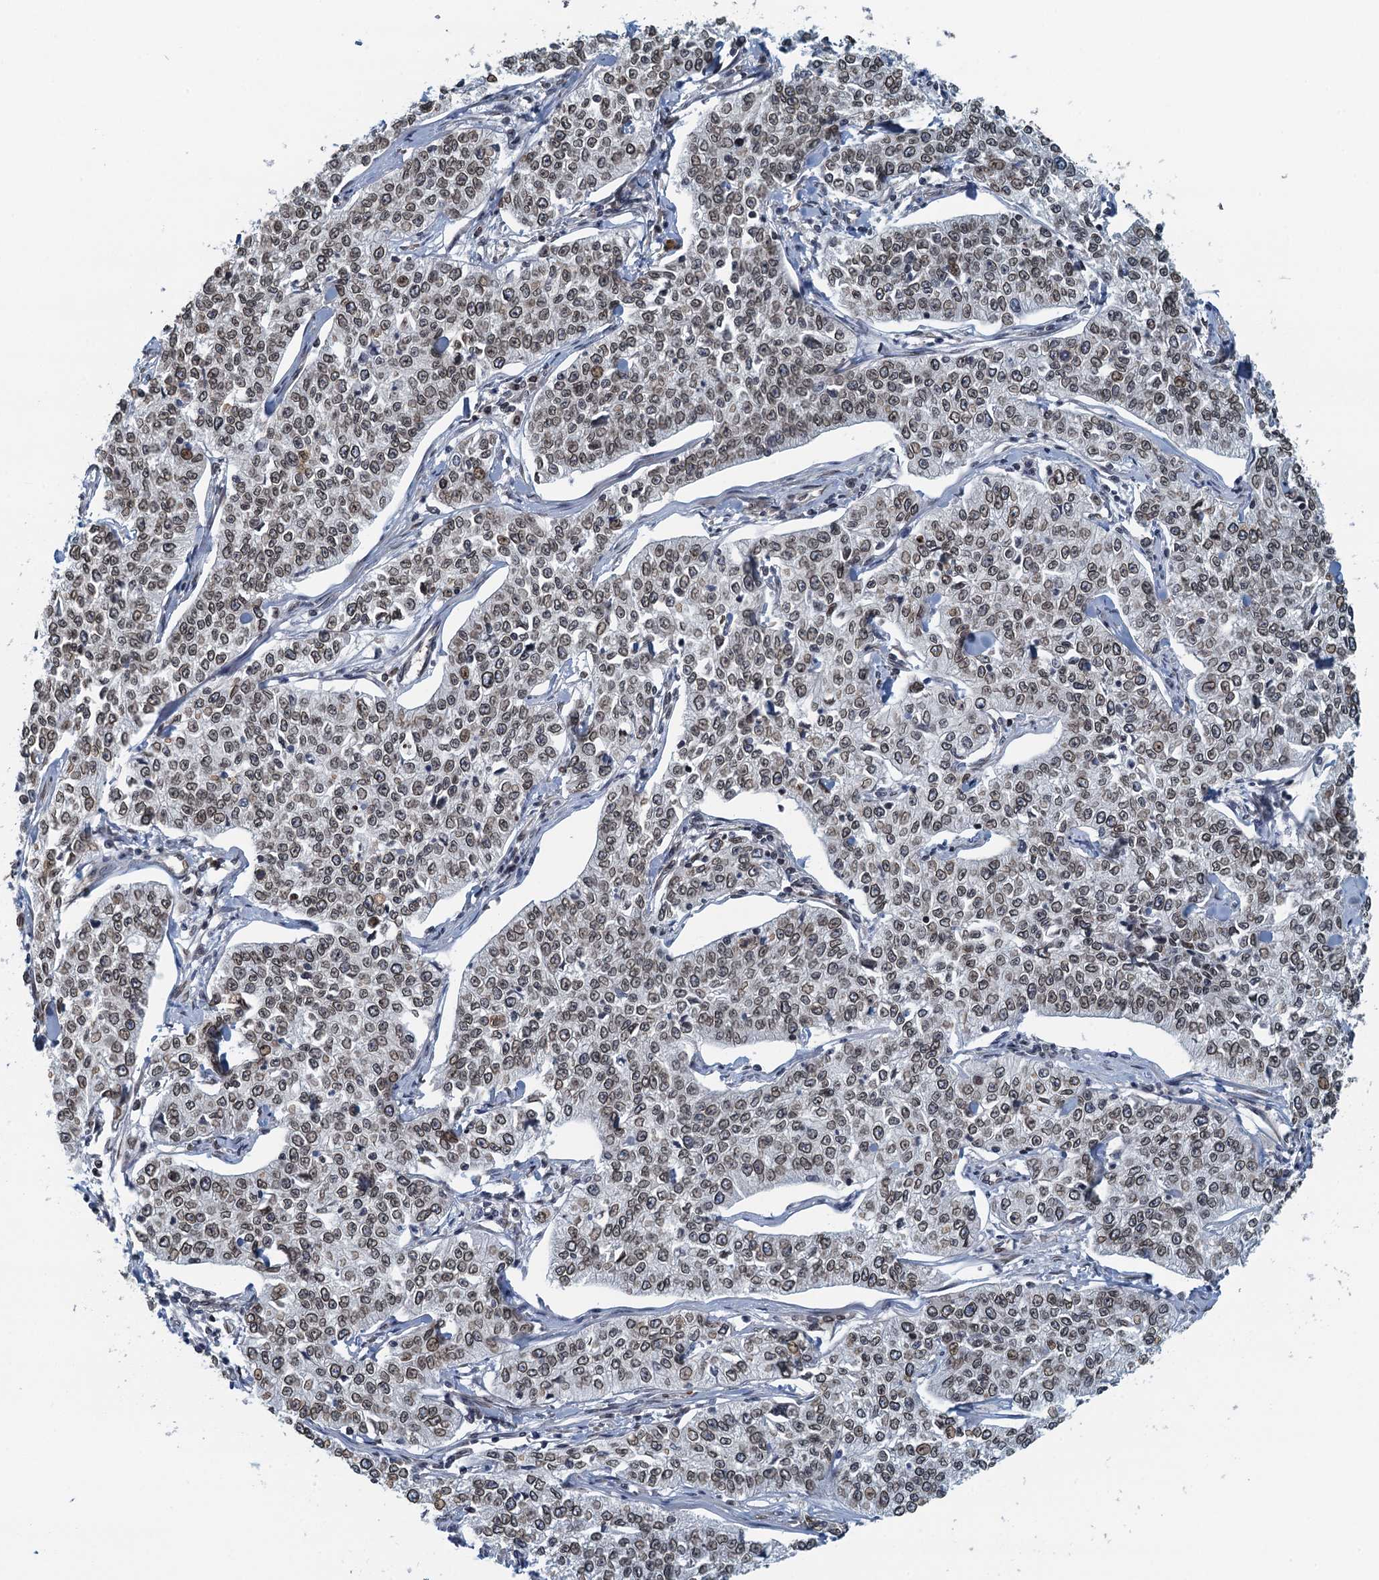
{"staining": {"intensity": "weak", "quantity": ">75%", "location": "cytoplasmic/membranous,nuclear"}, "tissue": "cervical cancer", "cell_type": "Tumor cells", "image_type": "cancer", "snomed": [{"axis": "morphology", "description": "Squamous cell carcinoma, NOS"}, {"axis": "topography", "description": "Cervix"}], "caption": "Weak cytoplasmic/membranous and nuclear protein positivity is appreciated in approximately >75% of tumor cells in squamous cell carcinoma (cervical).", "gene": "CCDC34", "patient": {"sex": "female", "age": 35}}